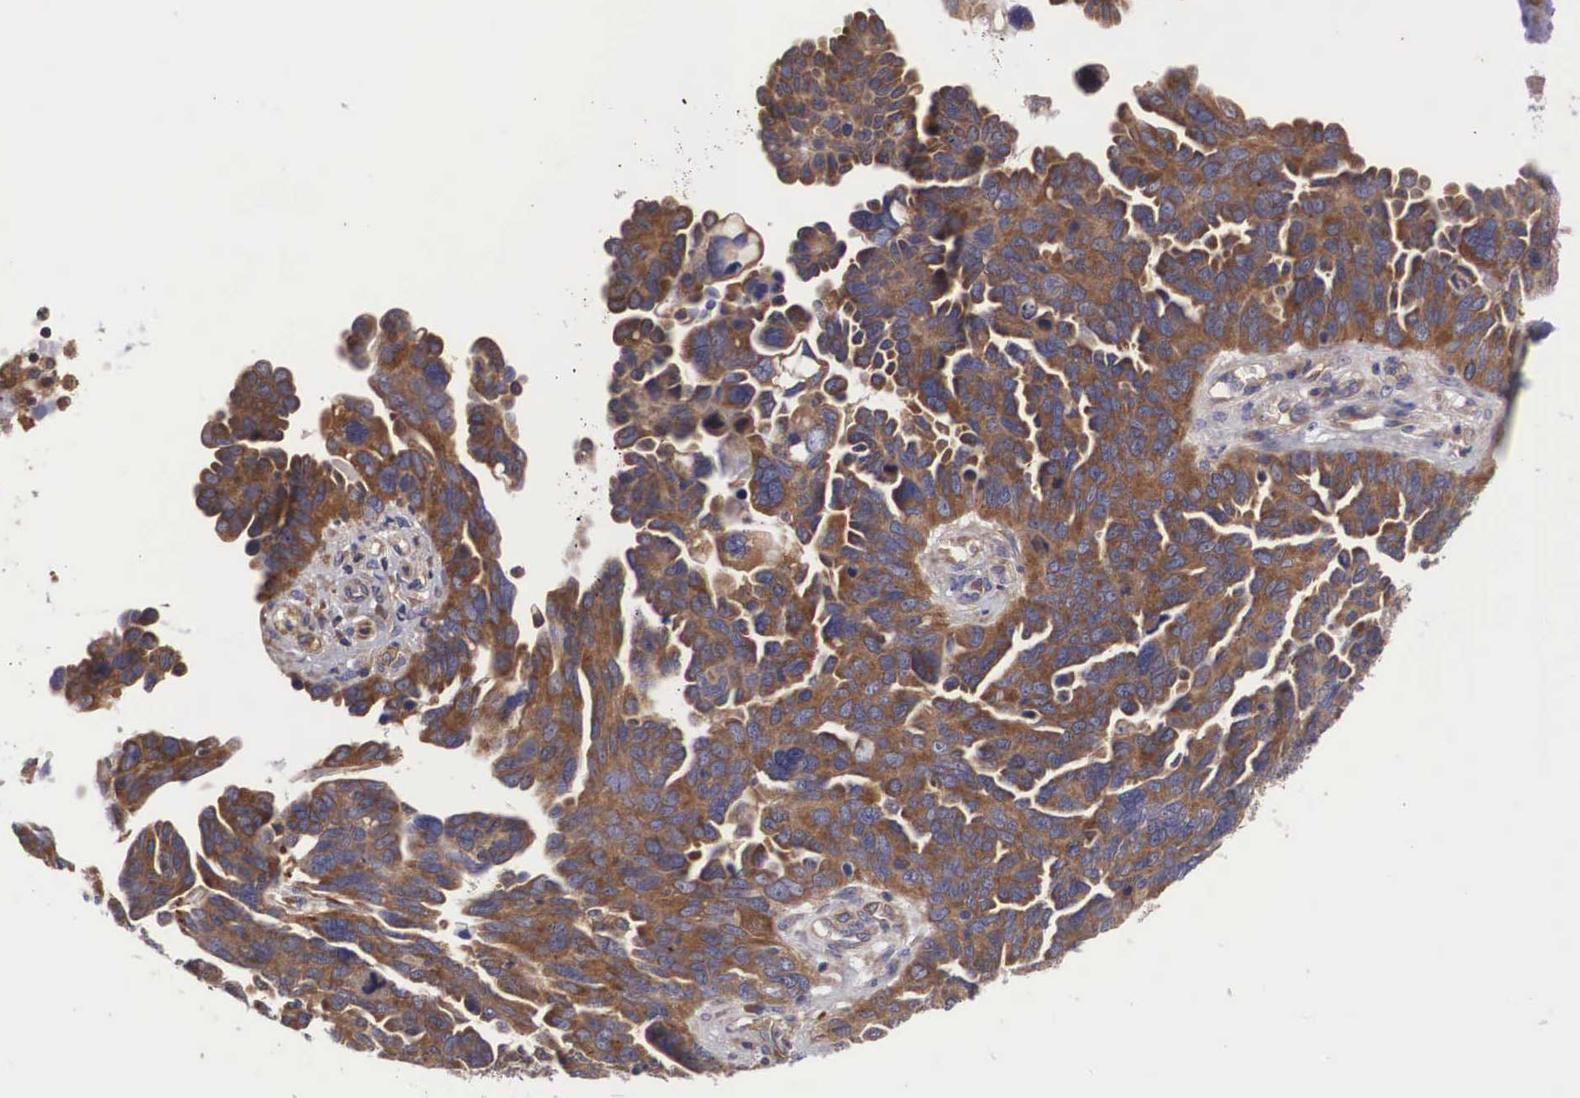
{"staining": {"intensity": "moderate", "quantity": ">75%", "location": "cytoplasmic/membranous"}, "tissue": "ovarian cancer", "cell_type": "Tumor cells", "image_type": "cancer", "snomed": [{"axis": "morphology", "description": "Cystadenocarcinoma, serous, NOS"}, {"axis": "topography", "description": "Ovary"}], "caption": "DAB (3,3'-diaminobenzidine) immunohistochemical staining of human ovarian serous cystadenocarcinoma demonstrates moderate cytoplasmic/membranous protein staining in approximately >75% of tumor cells.", "gene": "GRIPAP1", "patient": {"sex": "female", "age": 64}}